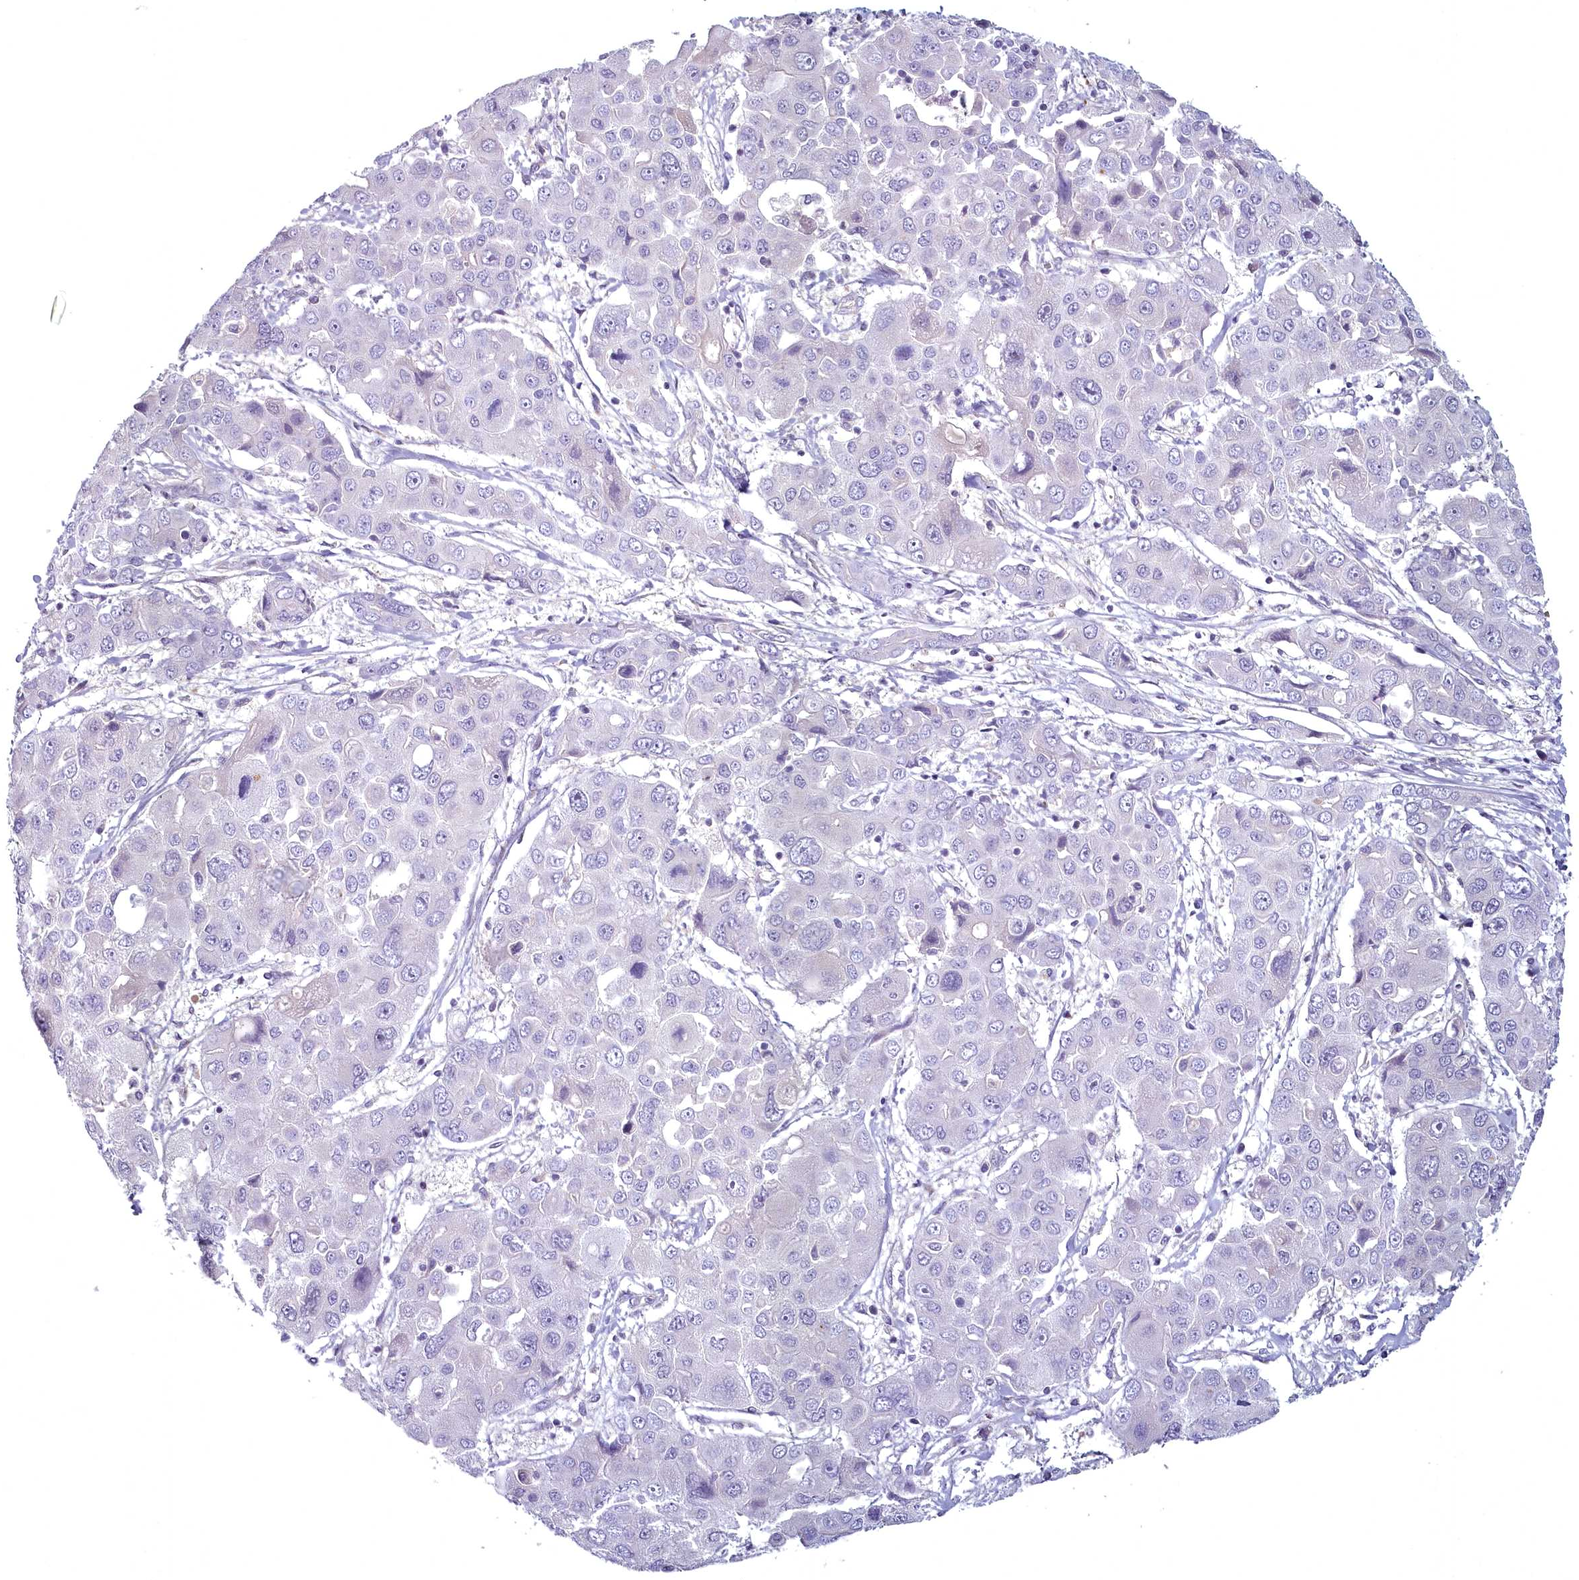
{"staining": {"intensity": "negative", "quantity": "none", "location": "none"}, "tissue": "liver cancer", "cell_type": "Tumor cells", "image_type": "cancer", "snomed": [{"axis": "morphology", "description": "Cholangiocarcinoma"}, {"axis": "topography", "description": "Liver"}], "caption": "High power microscopy histopathology image of an immunohistochemistry (IHC) micrograph of liver cholangiocarcinoma, revealing no significant expression in tumor cells.", "gene": "ARL15", "patient": {"sex": "male", "age": 67}}